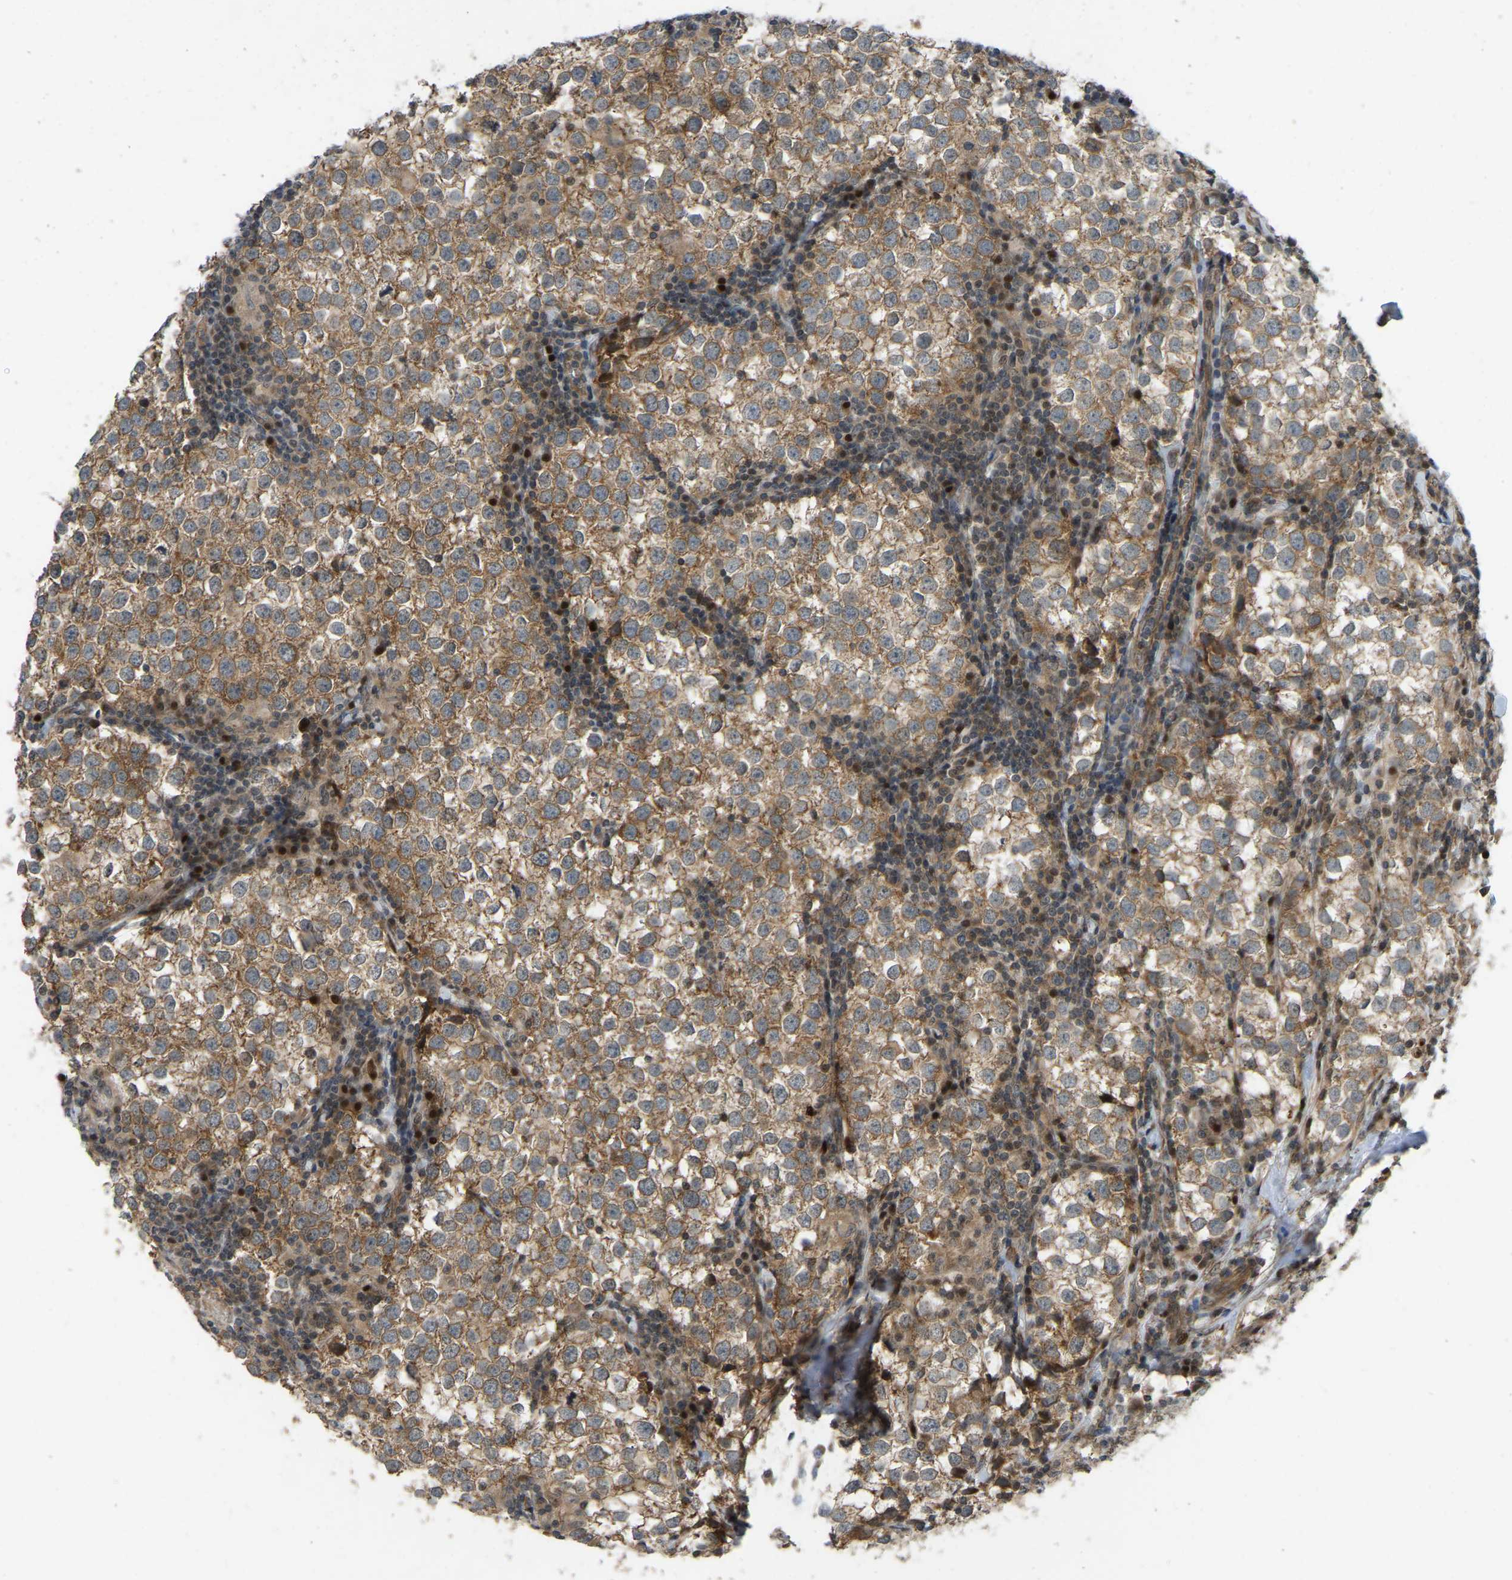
{"staining": {"intensity": "moderate", "quantity": ">75%", "location": "cytoplasmic/membranous"}, "tissue": "testis cancer", "cell_type": "Tumor cells", "image_type": "cancer", "snomed": [{"axis": "morphology", "description": "Seminoma, NOS"}, {"axis": "morphology", "description": "Carcinoma, Embryonal, NOS"}, {"axis": "topography", "description": "Testis"}], "caption": "The image reveals staining of testis seminoma, revealing moderate cytoplasmic/membranous protein staining (brown color) within tumor cells.", "gene": "C21orf91", "patient": {"sex": "male", "age": 36}}